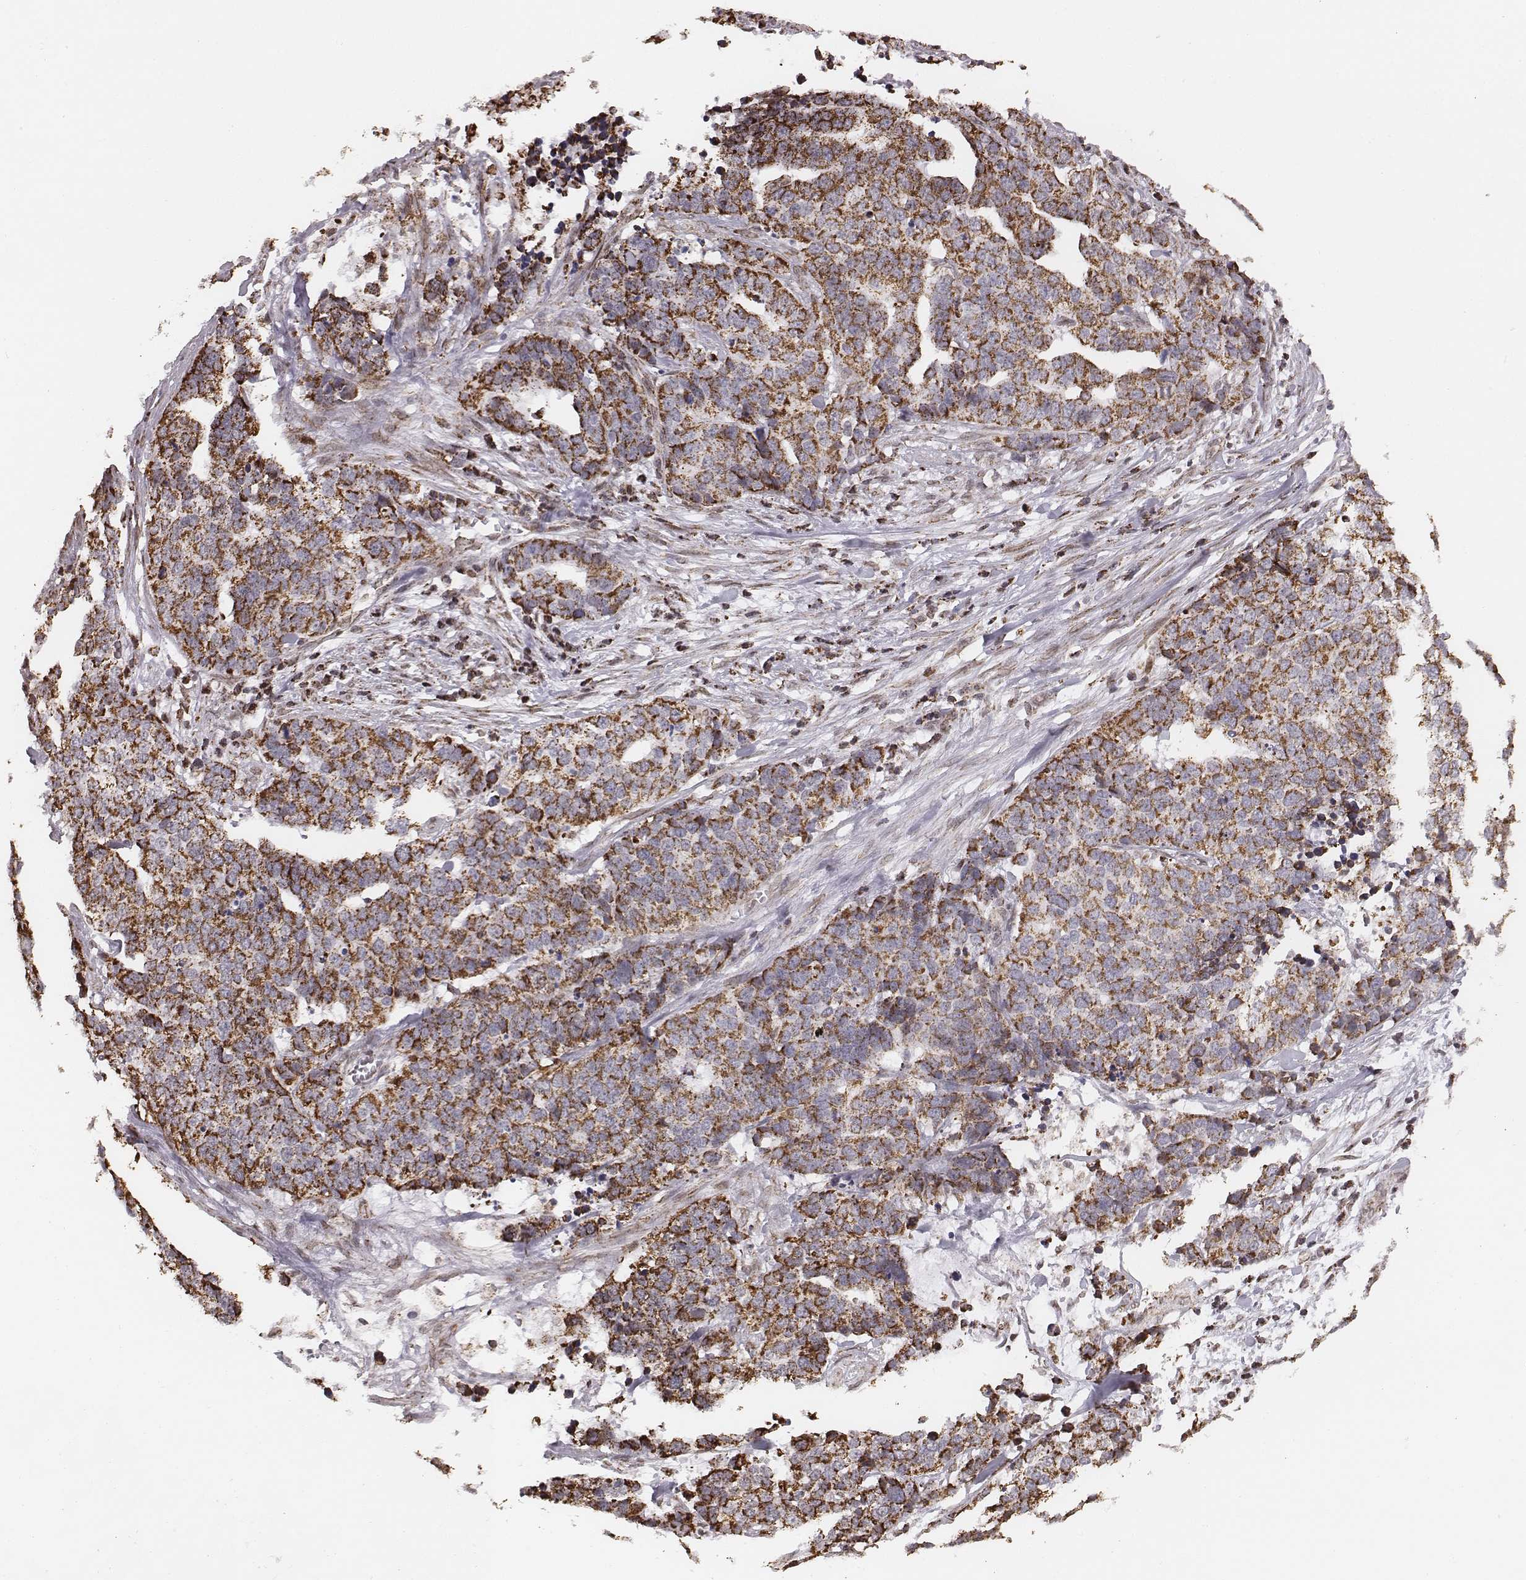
{"staining": {"intensity": "moderate", "quantity": ">75%", "location": "cytoplasmic/membranous"}, "tissue": "ovarian cancer", "cell_type": "Tumor cells", "image_type": "cancer", "snomed": [{"axis": "morphology", "description": "Carcinoma, endometroid"}, {"axis": "topography", "description": "Ovary"}], "caption": "The micrograph shows a brown stain indicating the presence of a protein in the cytoplasmic/membranous of tumor cells in ovarian cancer (endometroid carcinoma). The staining is performed using DAB (3,3'-diaminobenzidine) brown chromogen to label protein expression. The nuclei are counter-stained blue using hematoxylin.", "gene": "ACOT2", "patient": {"sex": "female", "age": 65}}